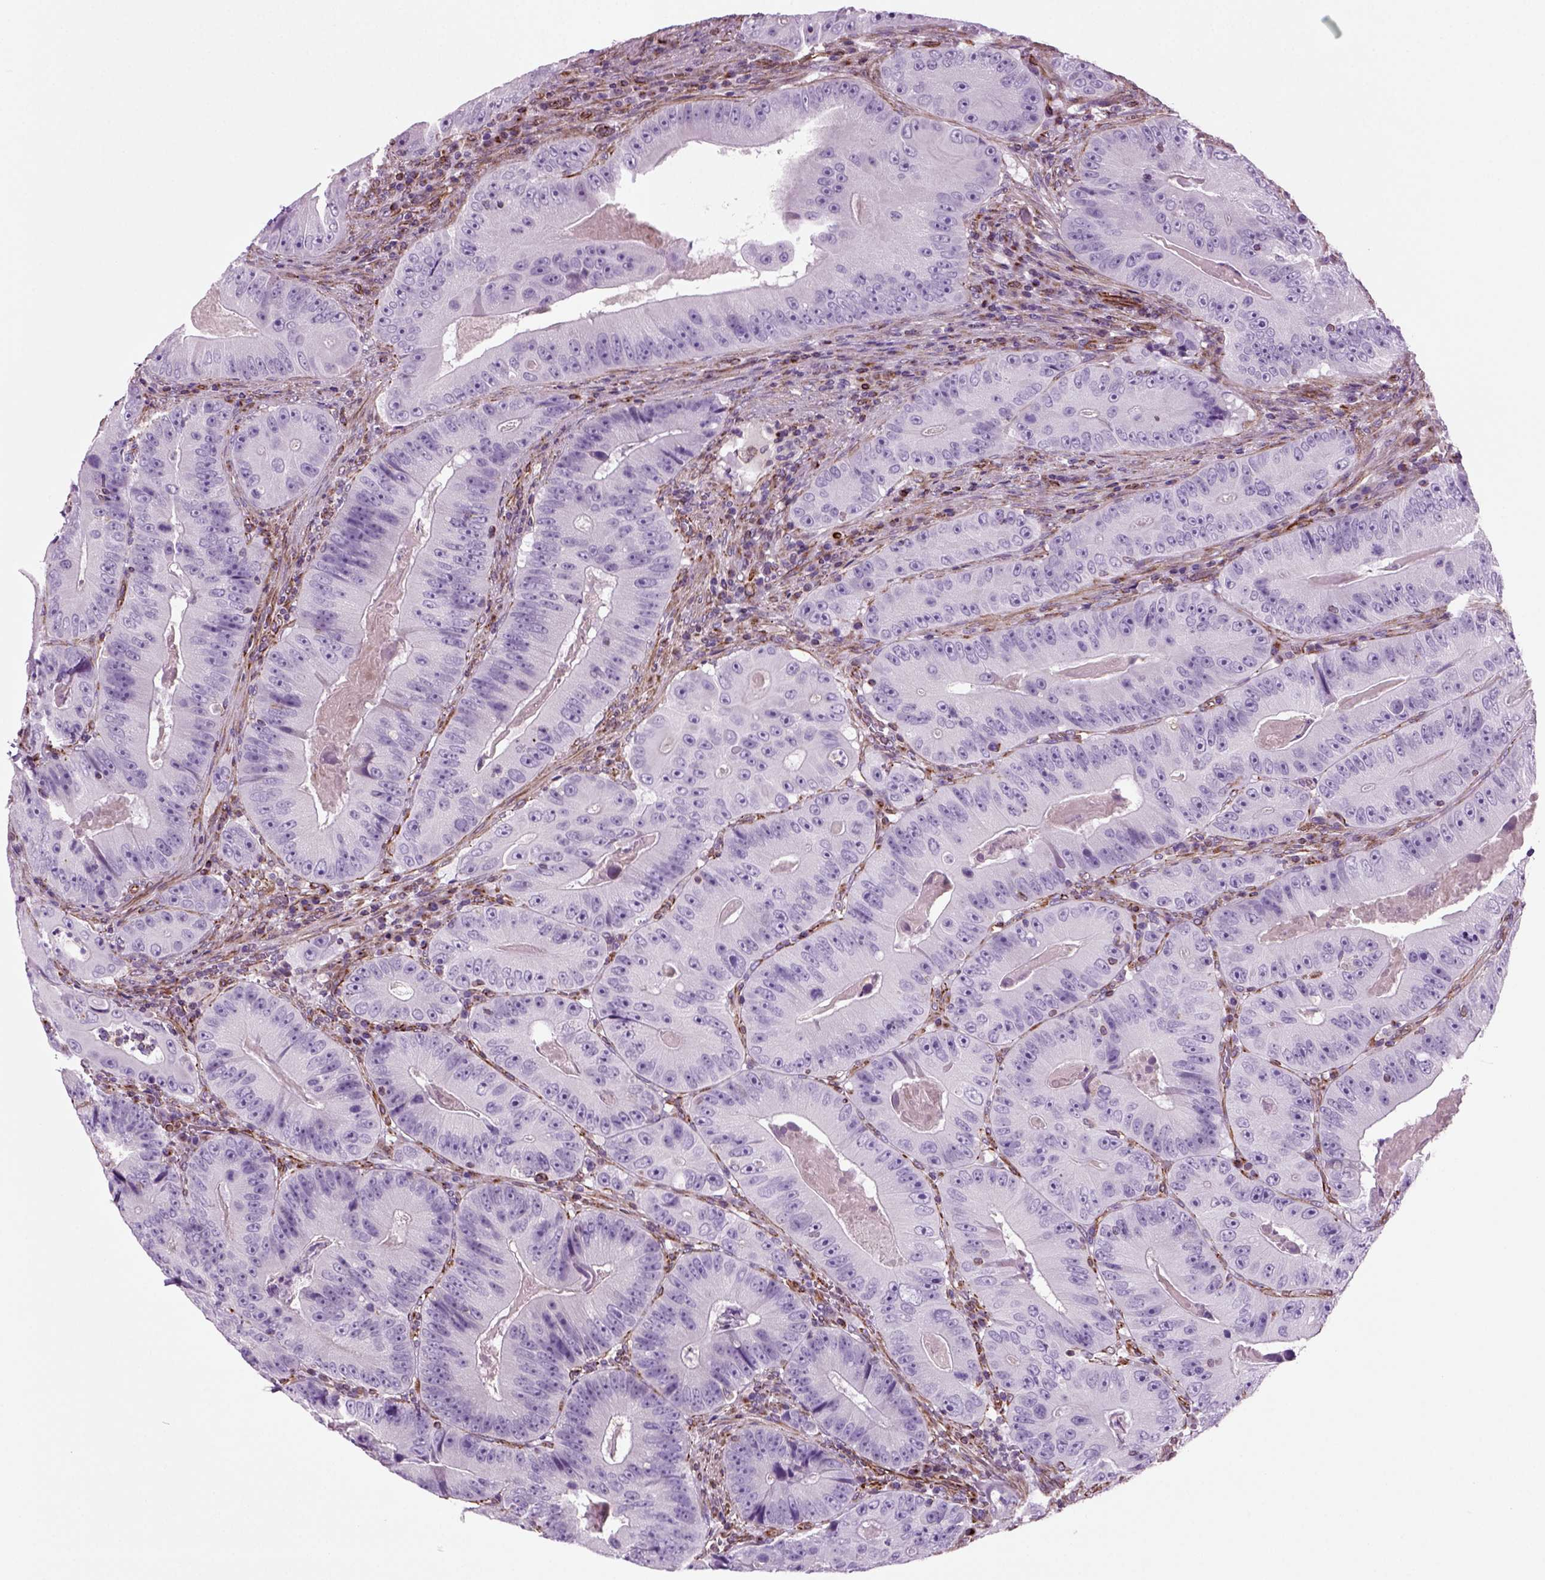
{"staining": {"intensity": "negative", "quantity": "none", "location": "none"}, "tissue": "colorectal cancer", "cell_type": "Tumor cells", "image_type": "cancer", "snomed": [{"axis": "morphology", "description": "Adenocarcinoma, NOS"}, {"axis": "topography", "description": "Colon"}], "caption": "Immunohistochemistry (IHC) image of neoplastic tissue: colorectal adenocarcinoma stained with DAB (3,3'-diaminobenzidine) displays no significant protein positivity in tumor cells. (Stains: DAB IHC with hematoxylin counter stain, Microscopy: brightfield microscopy at high magnification).", "gene": "ACER3", "patient": {"sex": "female", "age": 86}}